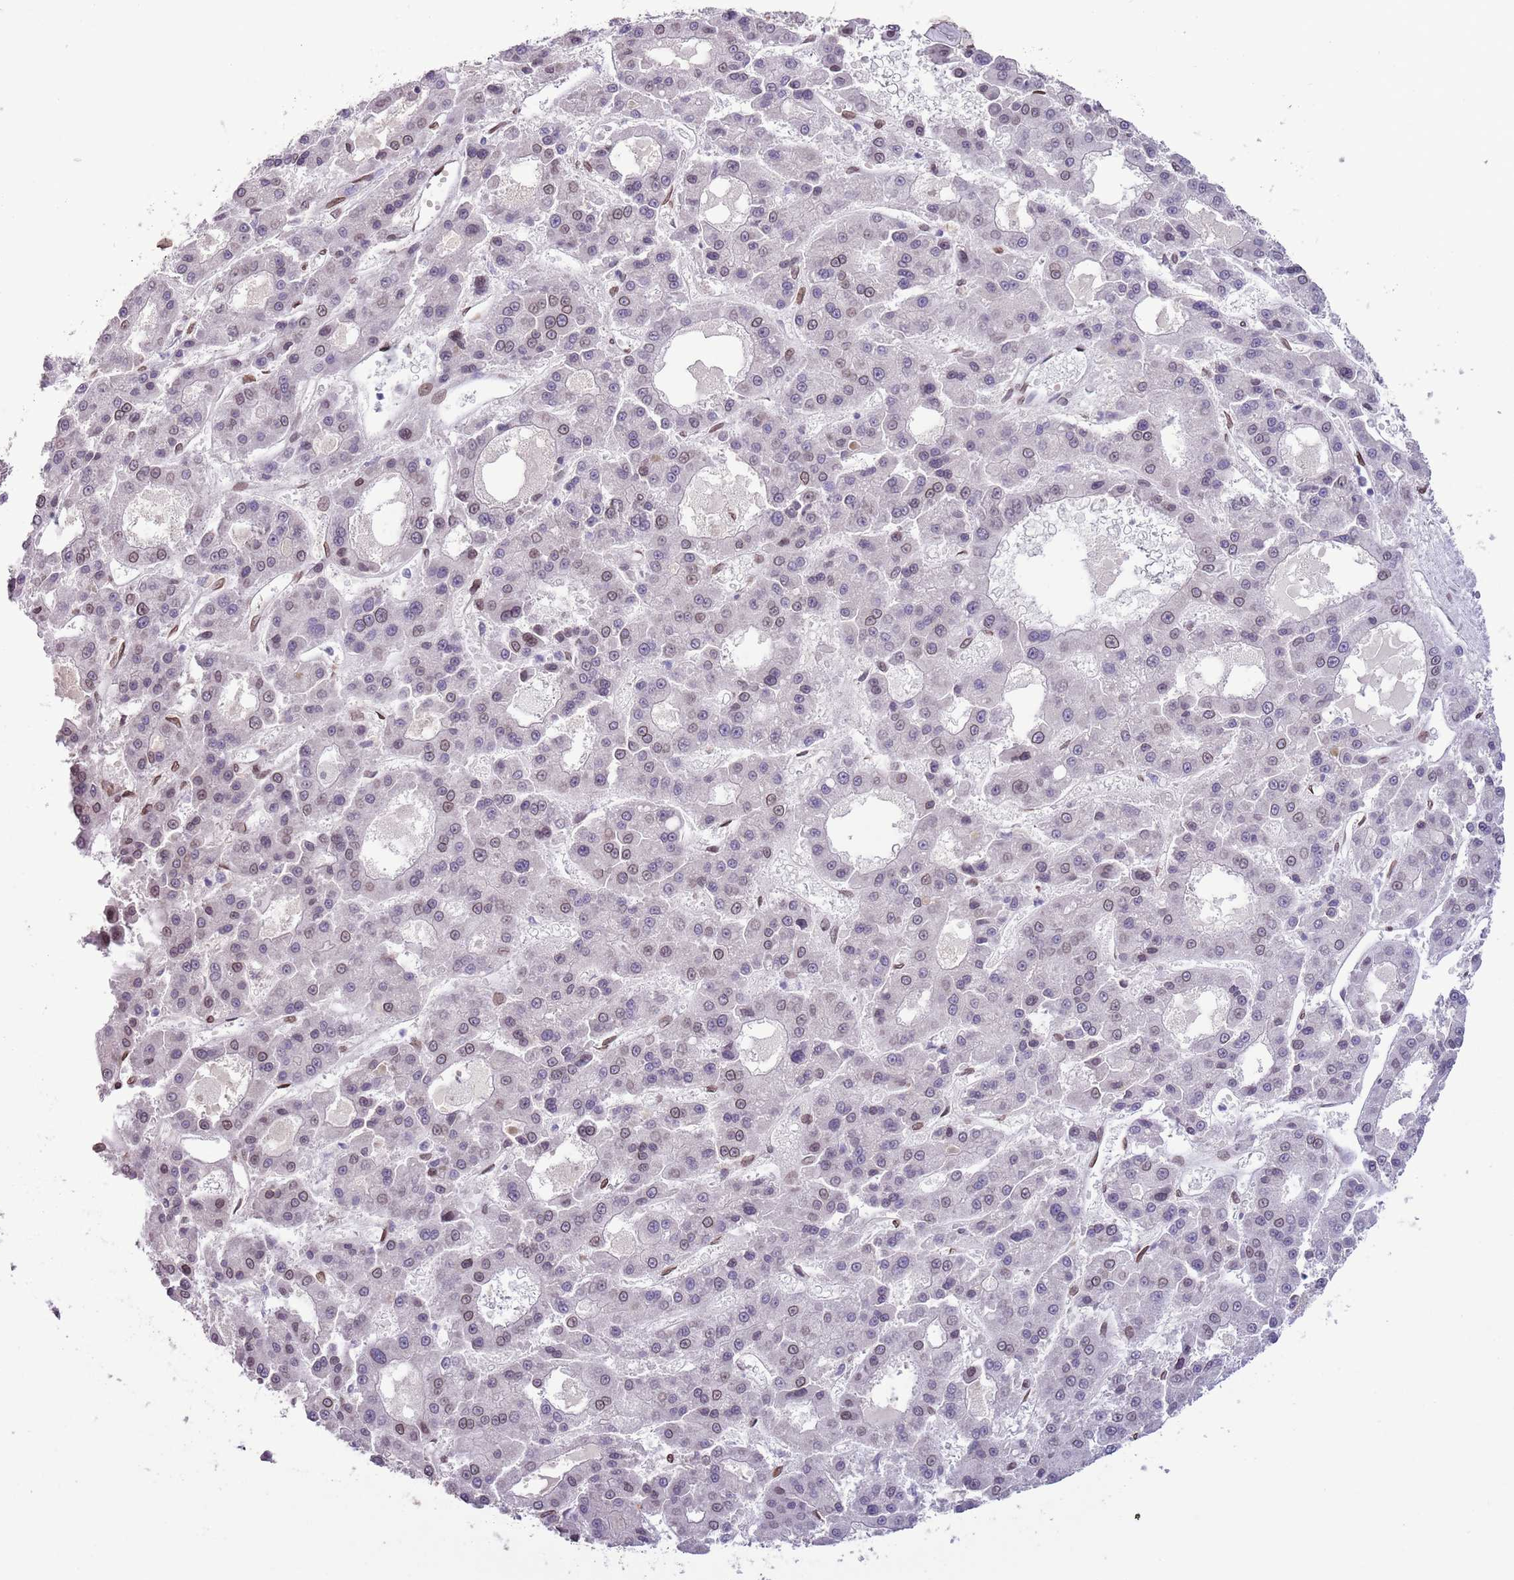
{"staining": {"intensity": "weak", "quantity": "25%-75%", "location": "cytoplasmic/membranous,nuclear"}, "tissue": "liver cancer", "cell_type": "Tumor cells", "image_type": "cancer", "snomed": [{"axis": "morphology", "description": "Carcinoma, Hepatocellular, NOS"}, {"axis": "topography", "description": "Liver"}], "caption": "IHC image of neoplastic tissue: human liver hepatocellular carcinoma stained using immunohistochemistry shows low levels of weak protein expression localized specifically in the cytoplasmic/membranous and nuclear of tumor cells, appearing as a cytoplasmic/membranous and nuclear brown color.", "gene": "ZGLP1", "patient": {"sex": "male", "age": 70}}